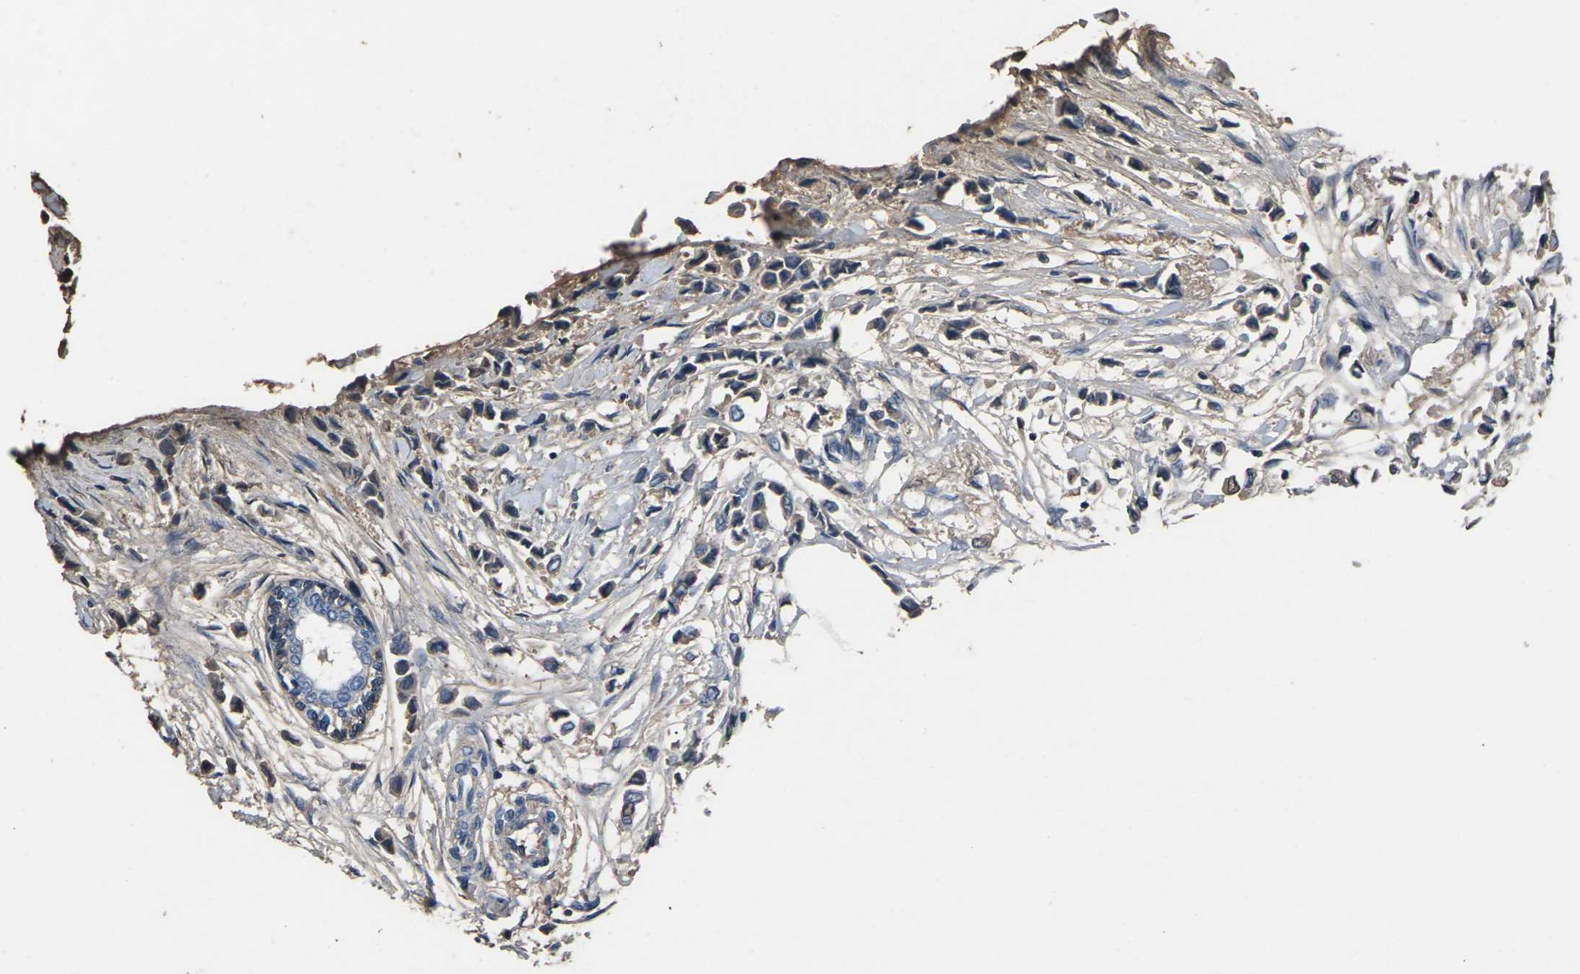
{"staining": {"intensity": "weak", "quantity": "25%-75%", "location": "cytoplasmic/membranous"}, "tissue": "breast cancer", "cell_type": "Tumor cells", "image_type": "cancer", "snomed": [{"axis": "morphology", "description": "Lobular carcinoma"}, {"axis": "topography", "description": "Breast"}], "caption": "A histopathology image of lobular carcinoma (breast) stained for a protein demonstrates weak cytoplasmic/membranous brown staining in tumor cells. (brown staining indicates protein expression, while blue staining denotes nuclei).", "gene": "LEP", "patient": {"sex": "female", "age": 51}}